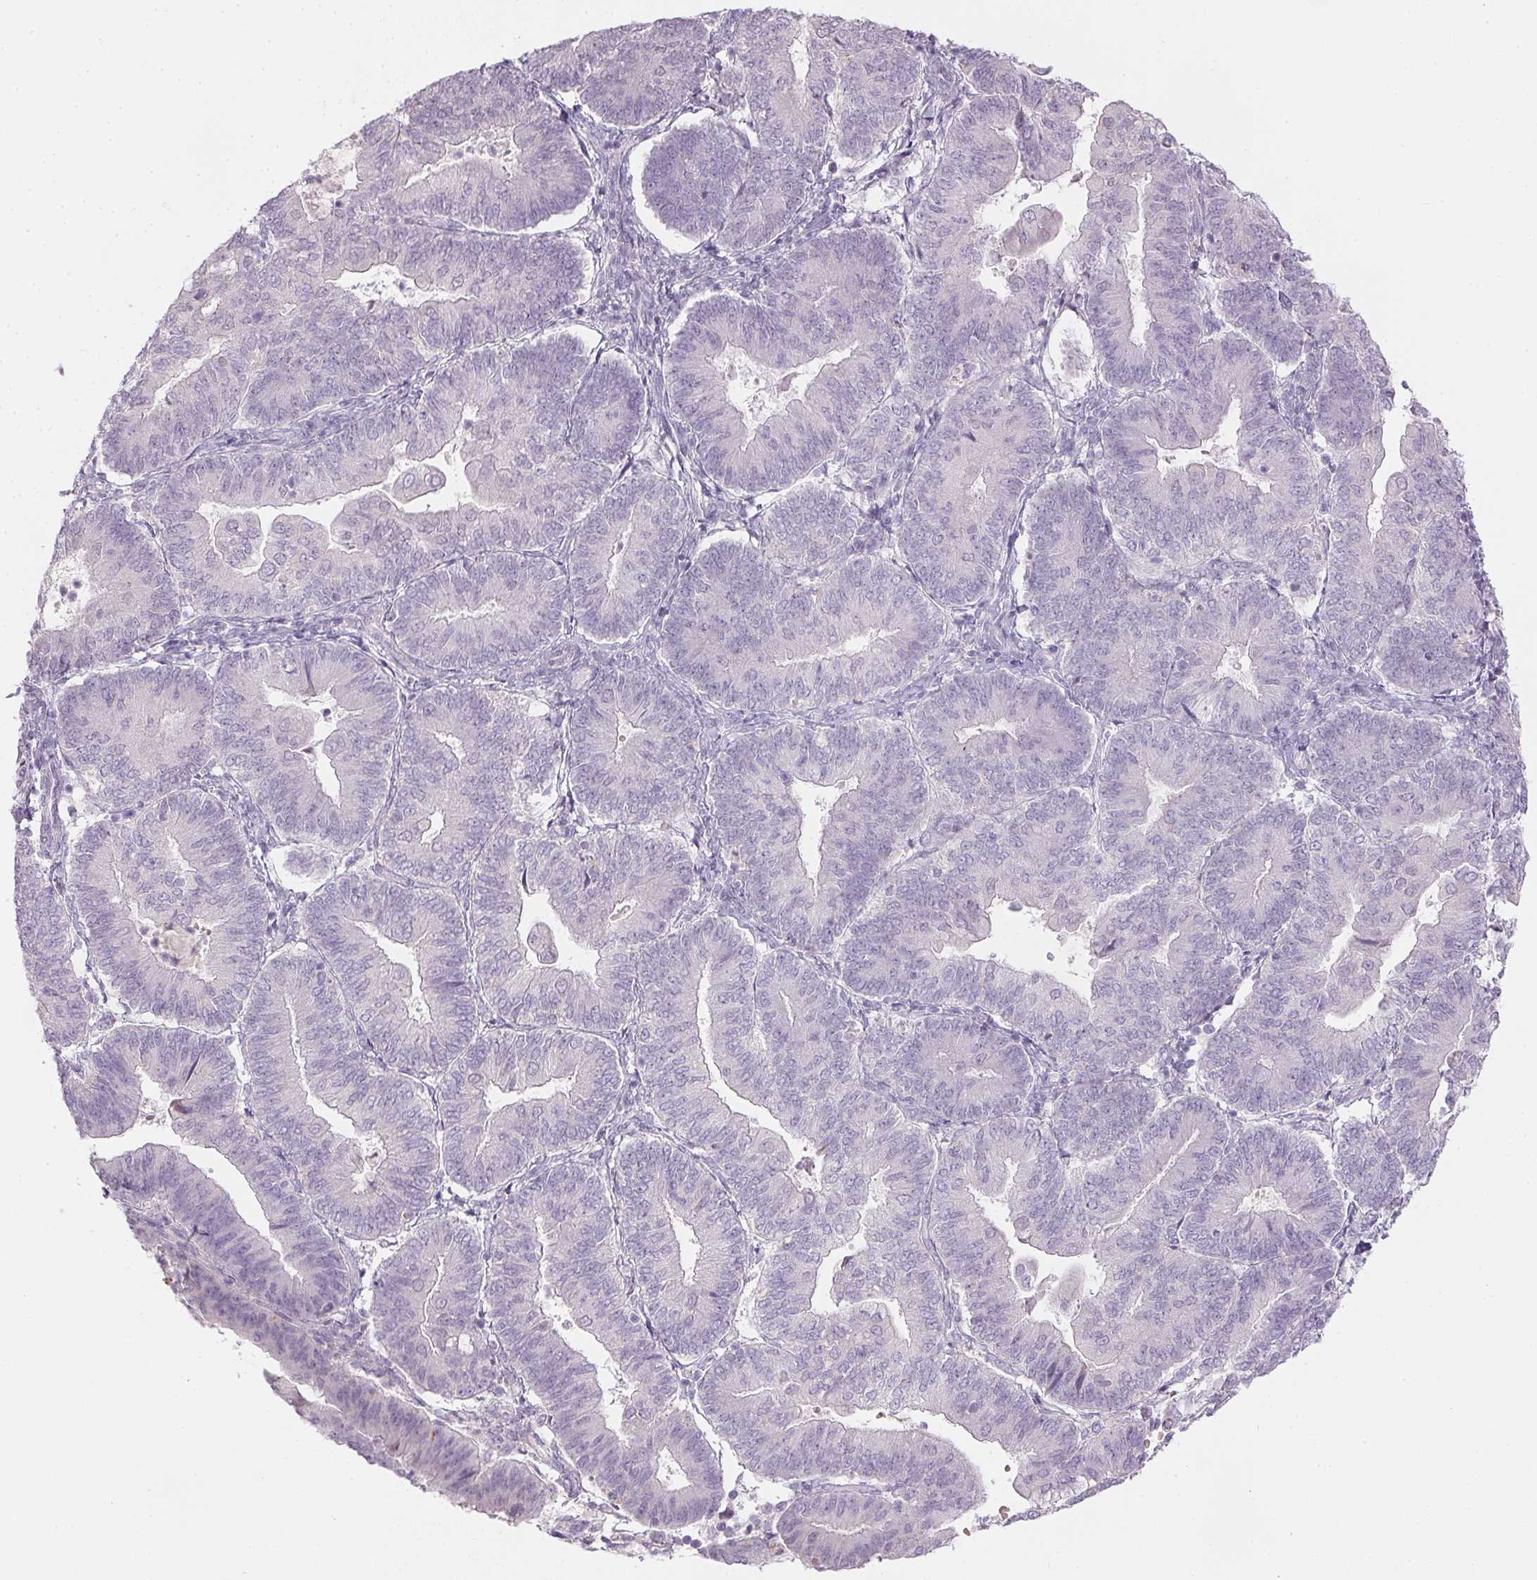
{"staining": {"intensity": "negative", "quantity": "none", "location": "none"}, "tissue": "endometrial cancer", "cell_type": "Tumor cells", "image_type": "cancer", "snomed": [{"axis": "morphology", "description": "Adenocarcinoma, NOS"}, {"axis": "topography", "description": "Endometrium"}], "caption": "Immunohistochemistry of endometrial cancer shows no positivity in tumor cells.", "gene": "CTCFL", "patient": {"sex": "female", "age": 65}}